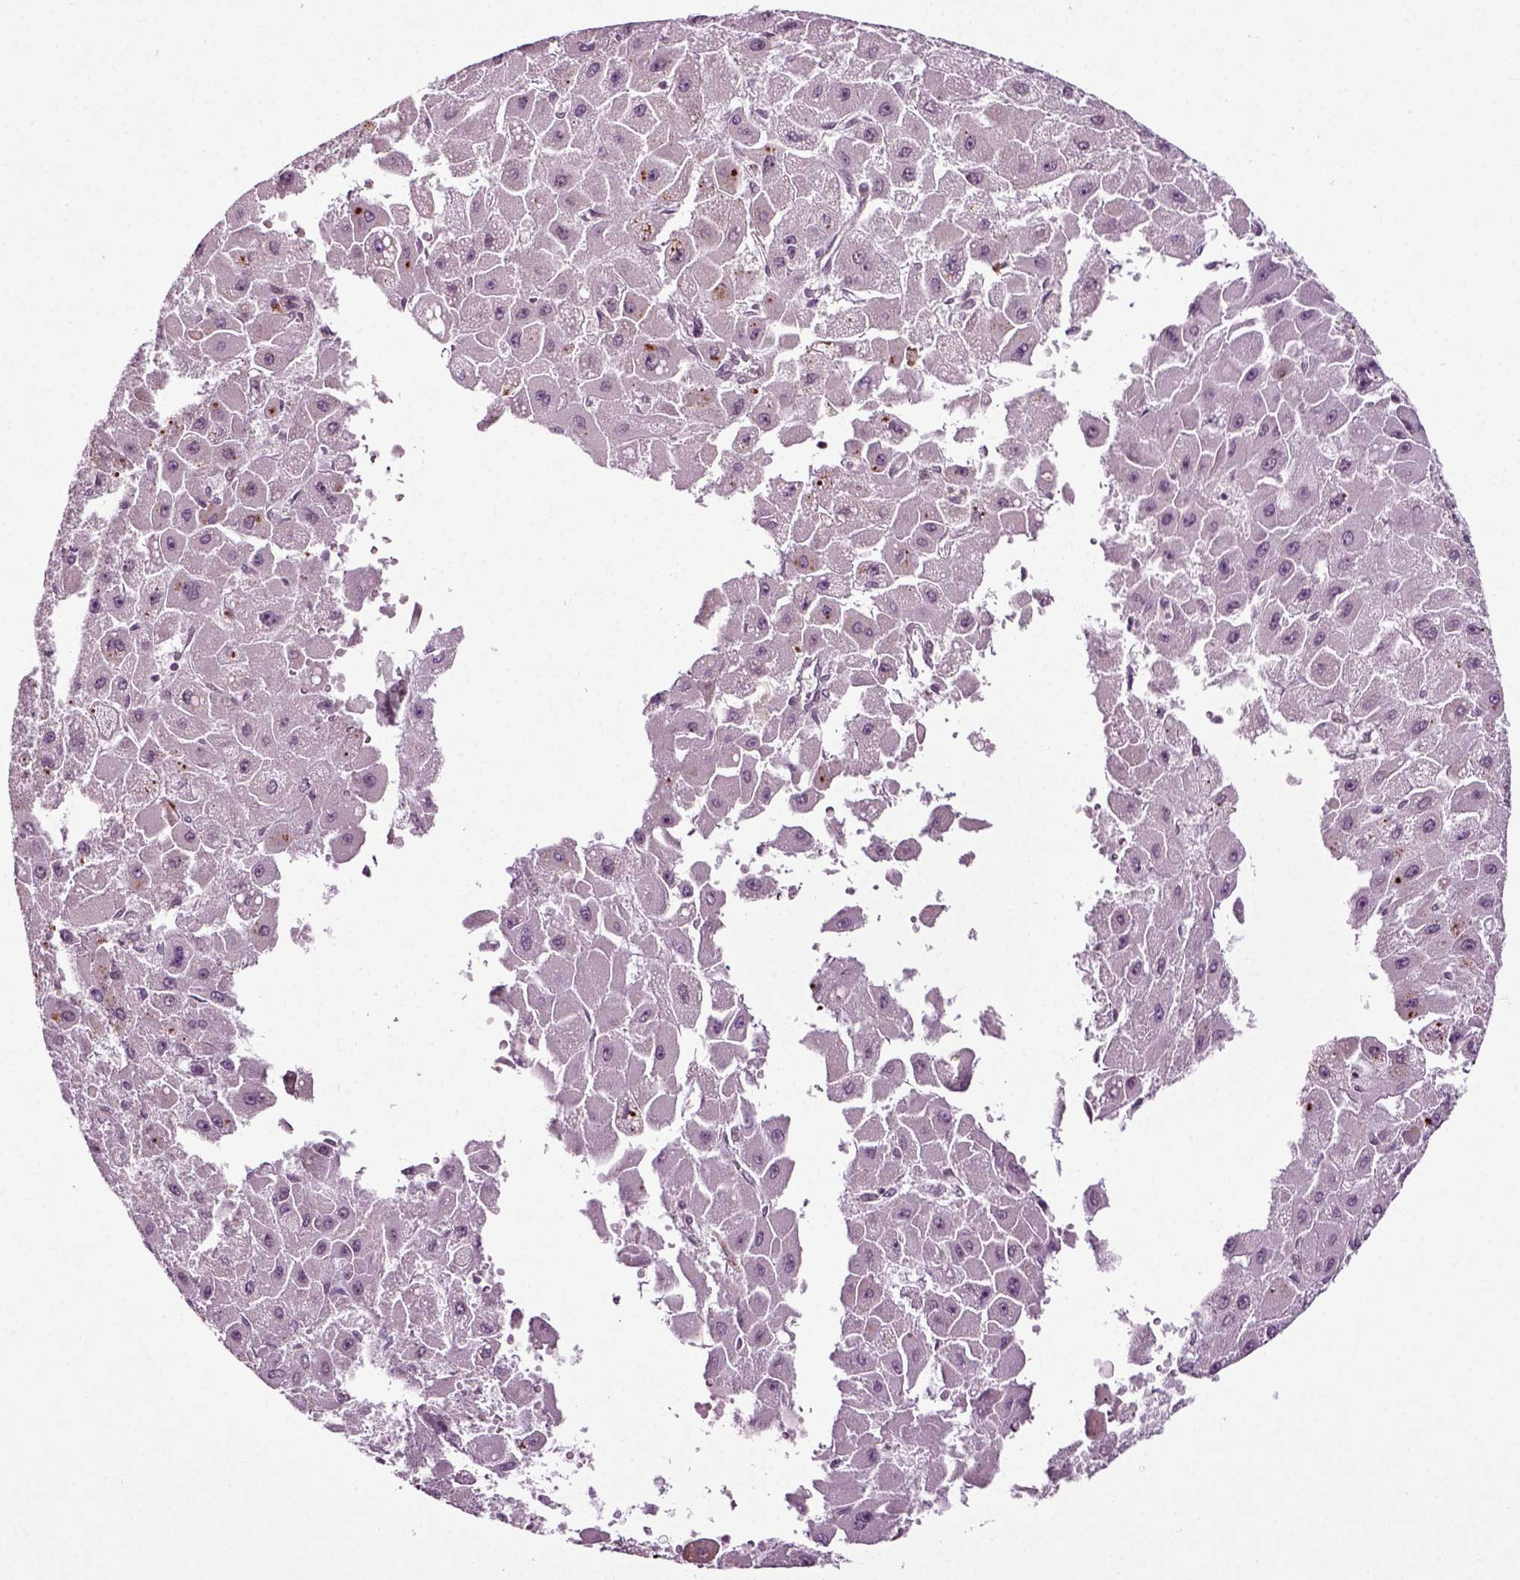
{"staining": {"intensity": "negative", "quantity": "none", "location": "none"}, "tissue": "liver cancer", "cell_type": "Tumor cells", "image_type": "cancer", "snomed": [{"axis": "morphology", "description": "Carcinoma, Hepatocellular, NOS"}, {"axis": "topography", "description": "Liver"}], "caption": "Immunohistochemistry micrograph of neoplastic tissue: hepatocellular carcinoma (liver) stained with DAB exhibits no significant protein staining in tumor cells.", "gene": "KNSTRN", "patient": {"sex": "female", "age": 25}}